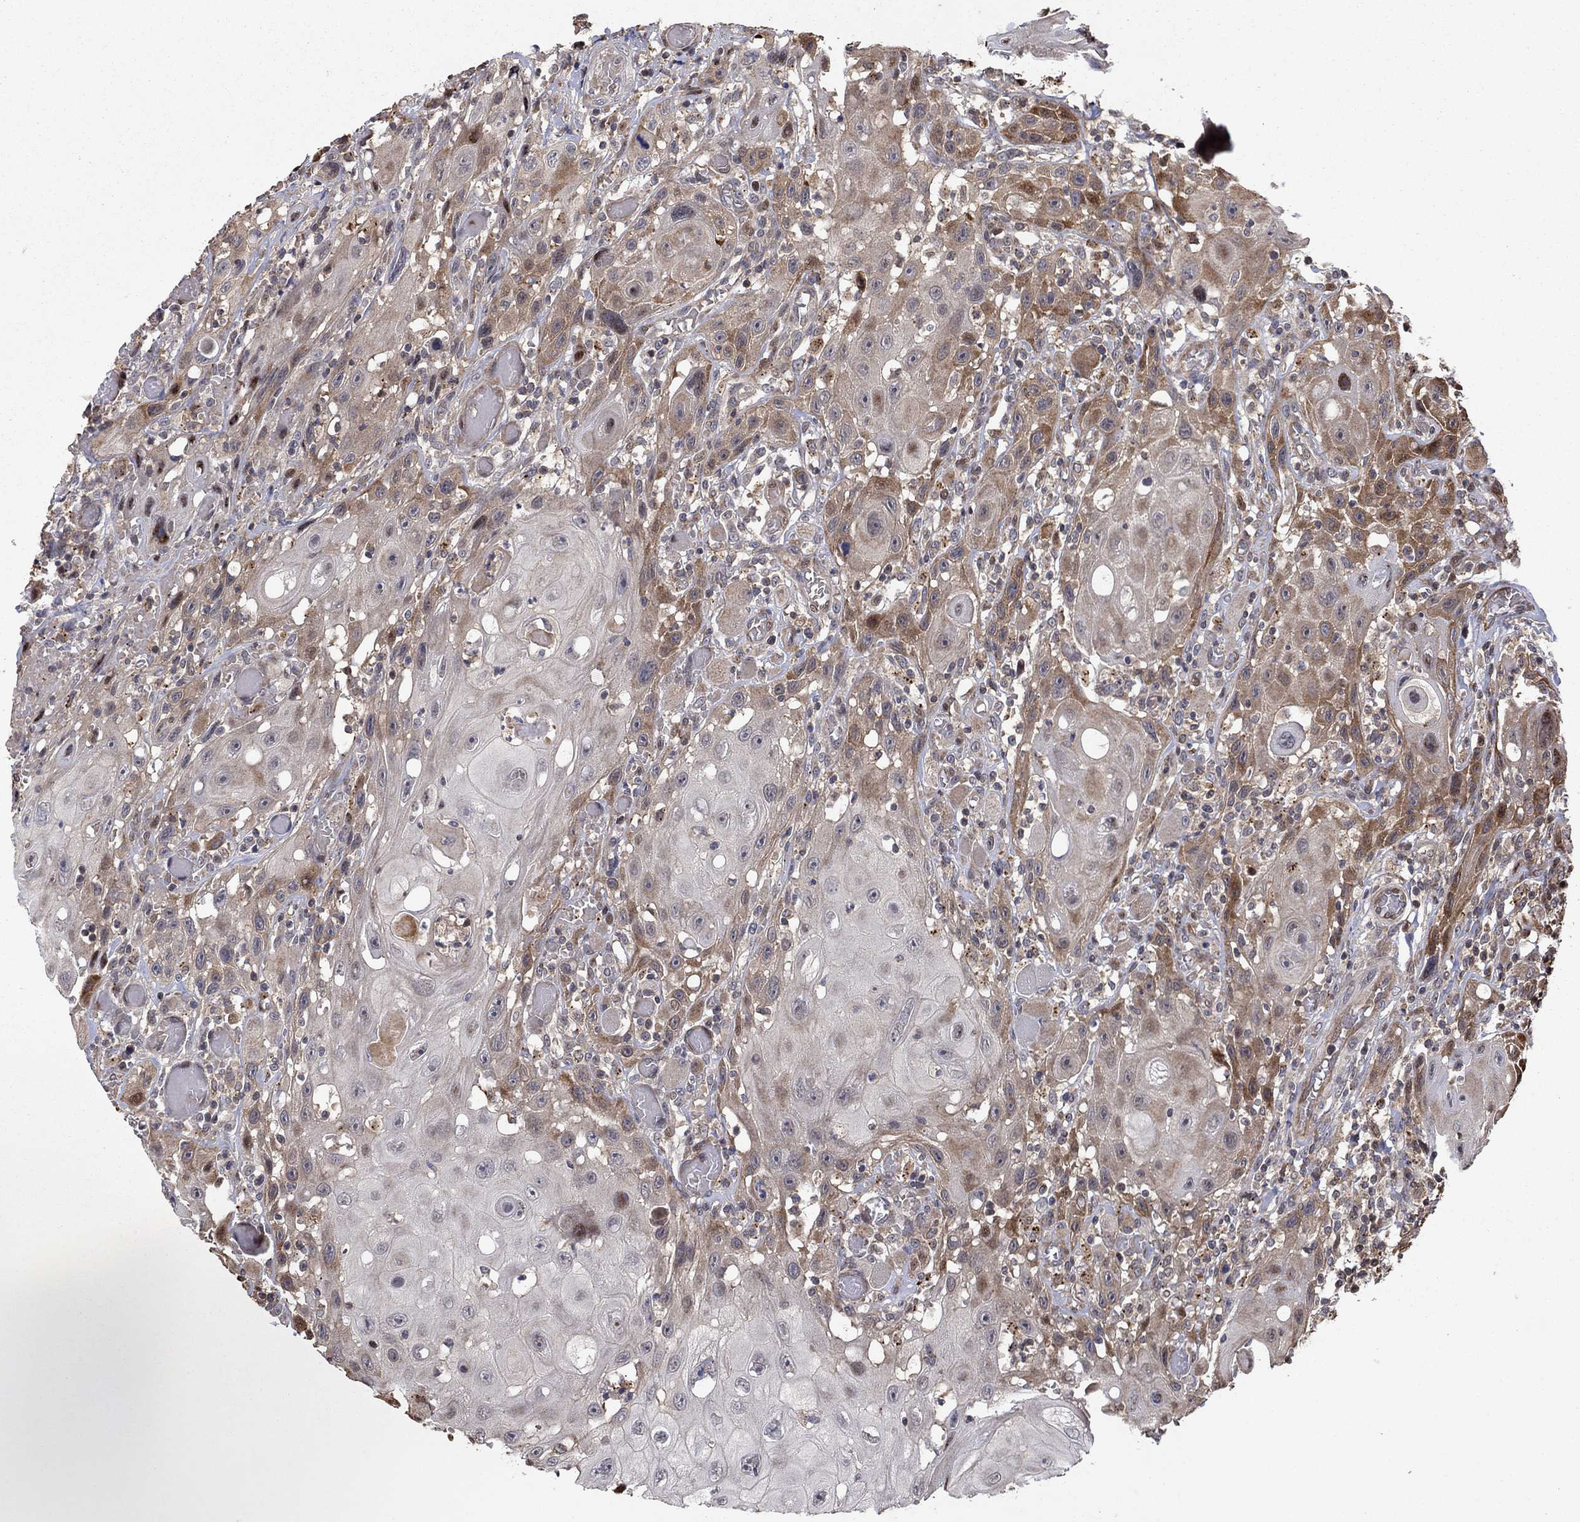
{"staining": {"intensity": "weak", "quantity": "25%-75%", "location": "cytoplasmic/membranous"}, "tissue": "head and neck cancer", "cell_type": "Tumor cells", "image_type": "cancer", "snomed": [{"axis": "morphology", "description": "Normal tissue, NOS"}, {"axis": "morphology", "description": "Squamous cell carcinoma, NOS"}, {"axis": "topography", "description": "Oral tissue"}, {"axis": "topography", "description": "Head-Neck"}], "caption": "Immunohistochemical staining of human head and neck cancer (squamous cell carcinoma) displays low levels of weak cytoplasmic/membranous protein staining in about 25%-75% of tumor cells. The staining was performed using DAB, with brown indicating positive protein expression. Nuclei are stained blue with hematoxylin.", "gene": "LPCAT4", "patient": {"sex": "male", "age": 71}}